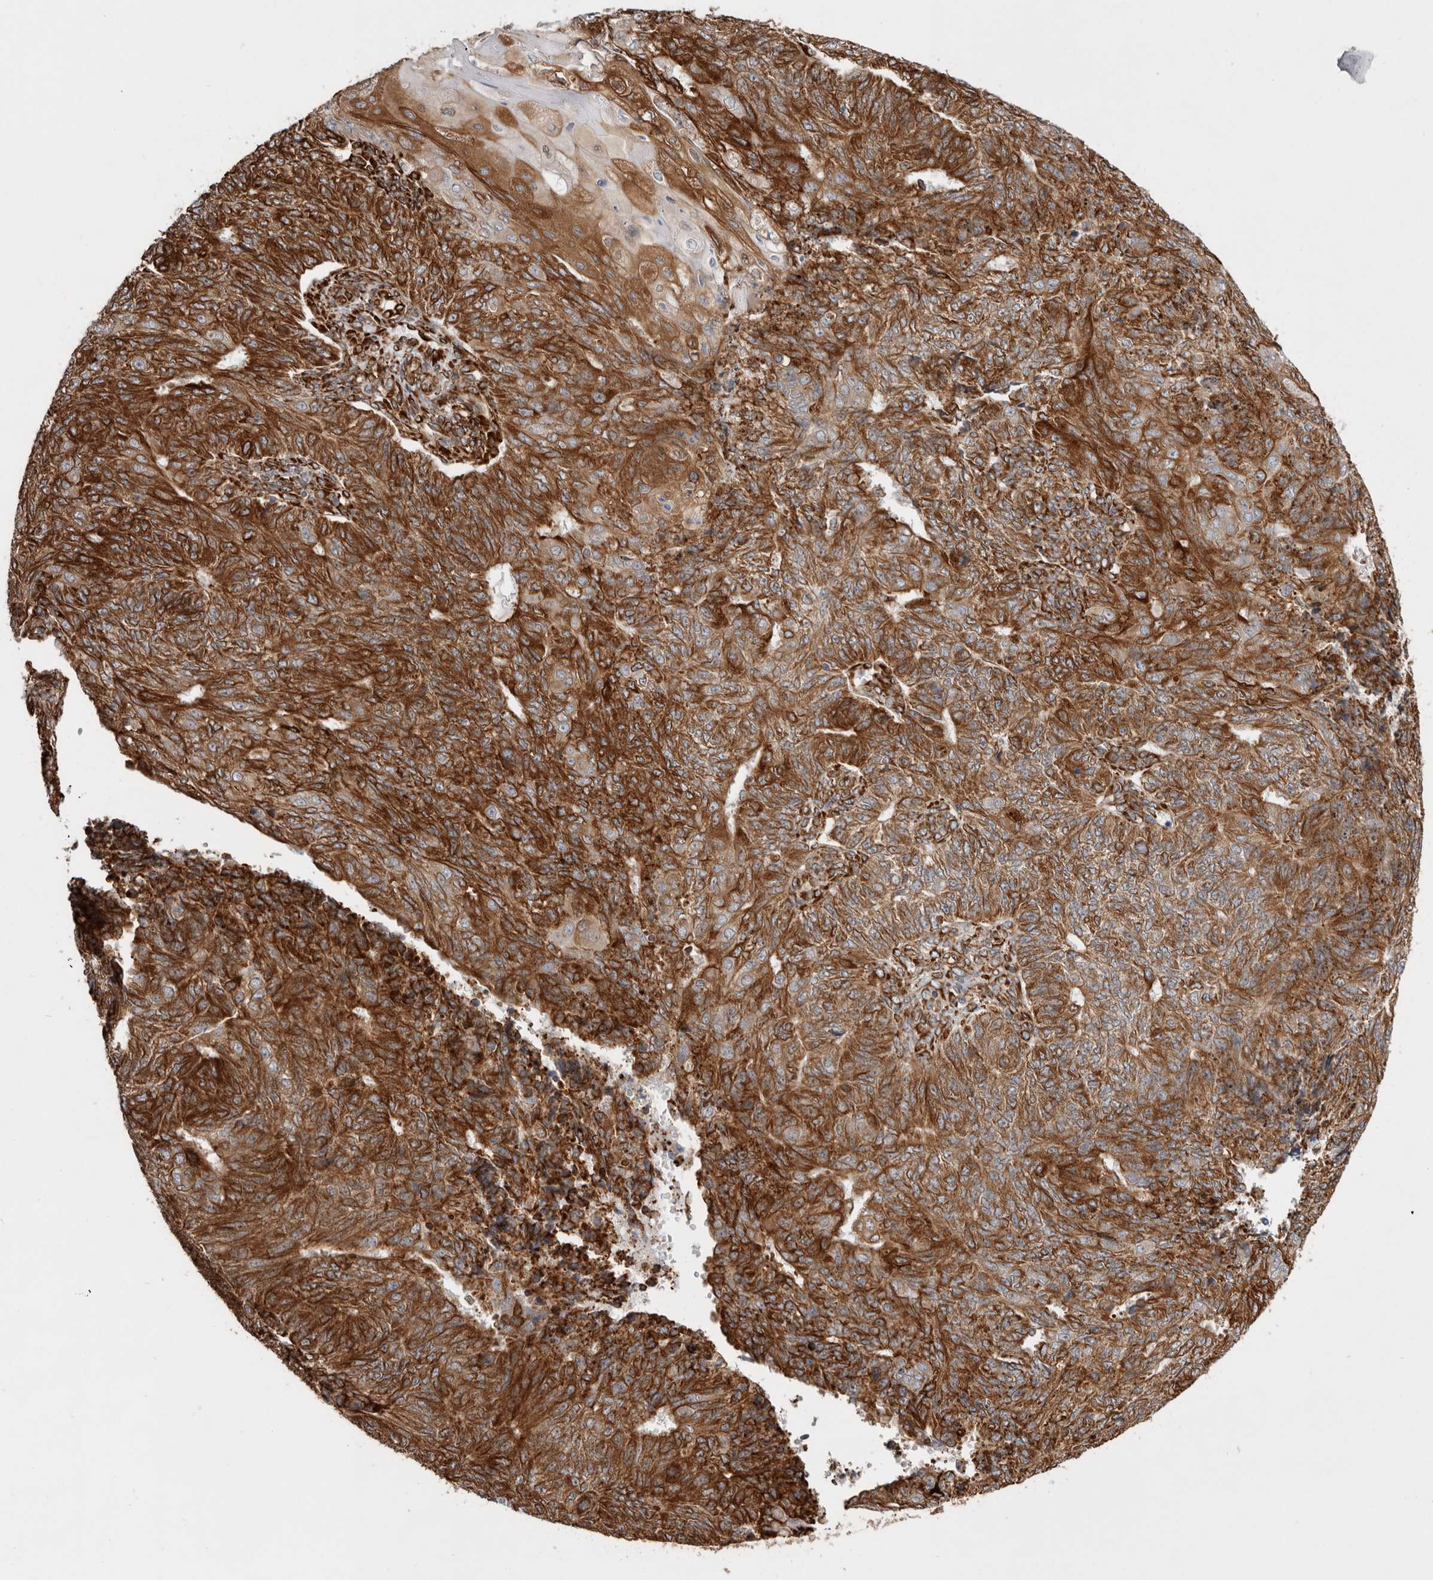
{"staining": {"intensity": "strong", "quantity": ">75%", "location": "cytoplasmic/membranous"}, "tissue": "endometrial cancer", "cell_type": "Tumor cells", "image_type": "cancer", "snomed": [{"axis": "morphology", "description": "Adenocarcinoma, NOS"}, {"axis": "topography", "description": "Endometrium"}], "caption": "Endometrial adenocarcinoma stained with DAB IHC demonstrates high levels of strong cytoplasmic/membranous staining in about >75% of tumor cells.", "gene": "WDTC1", "patient": {"sex": "female", "age": 32}}